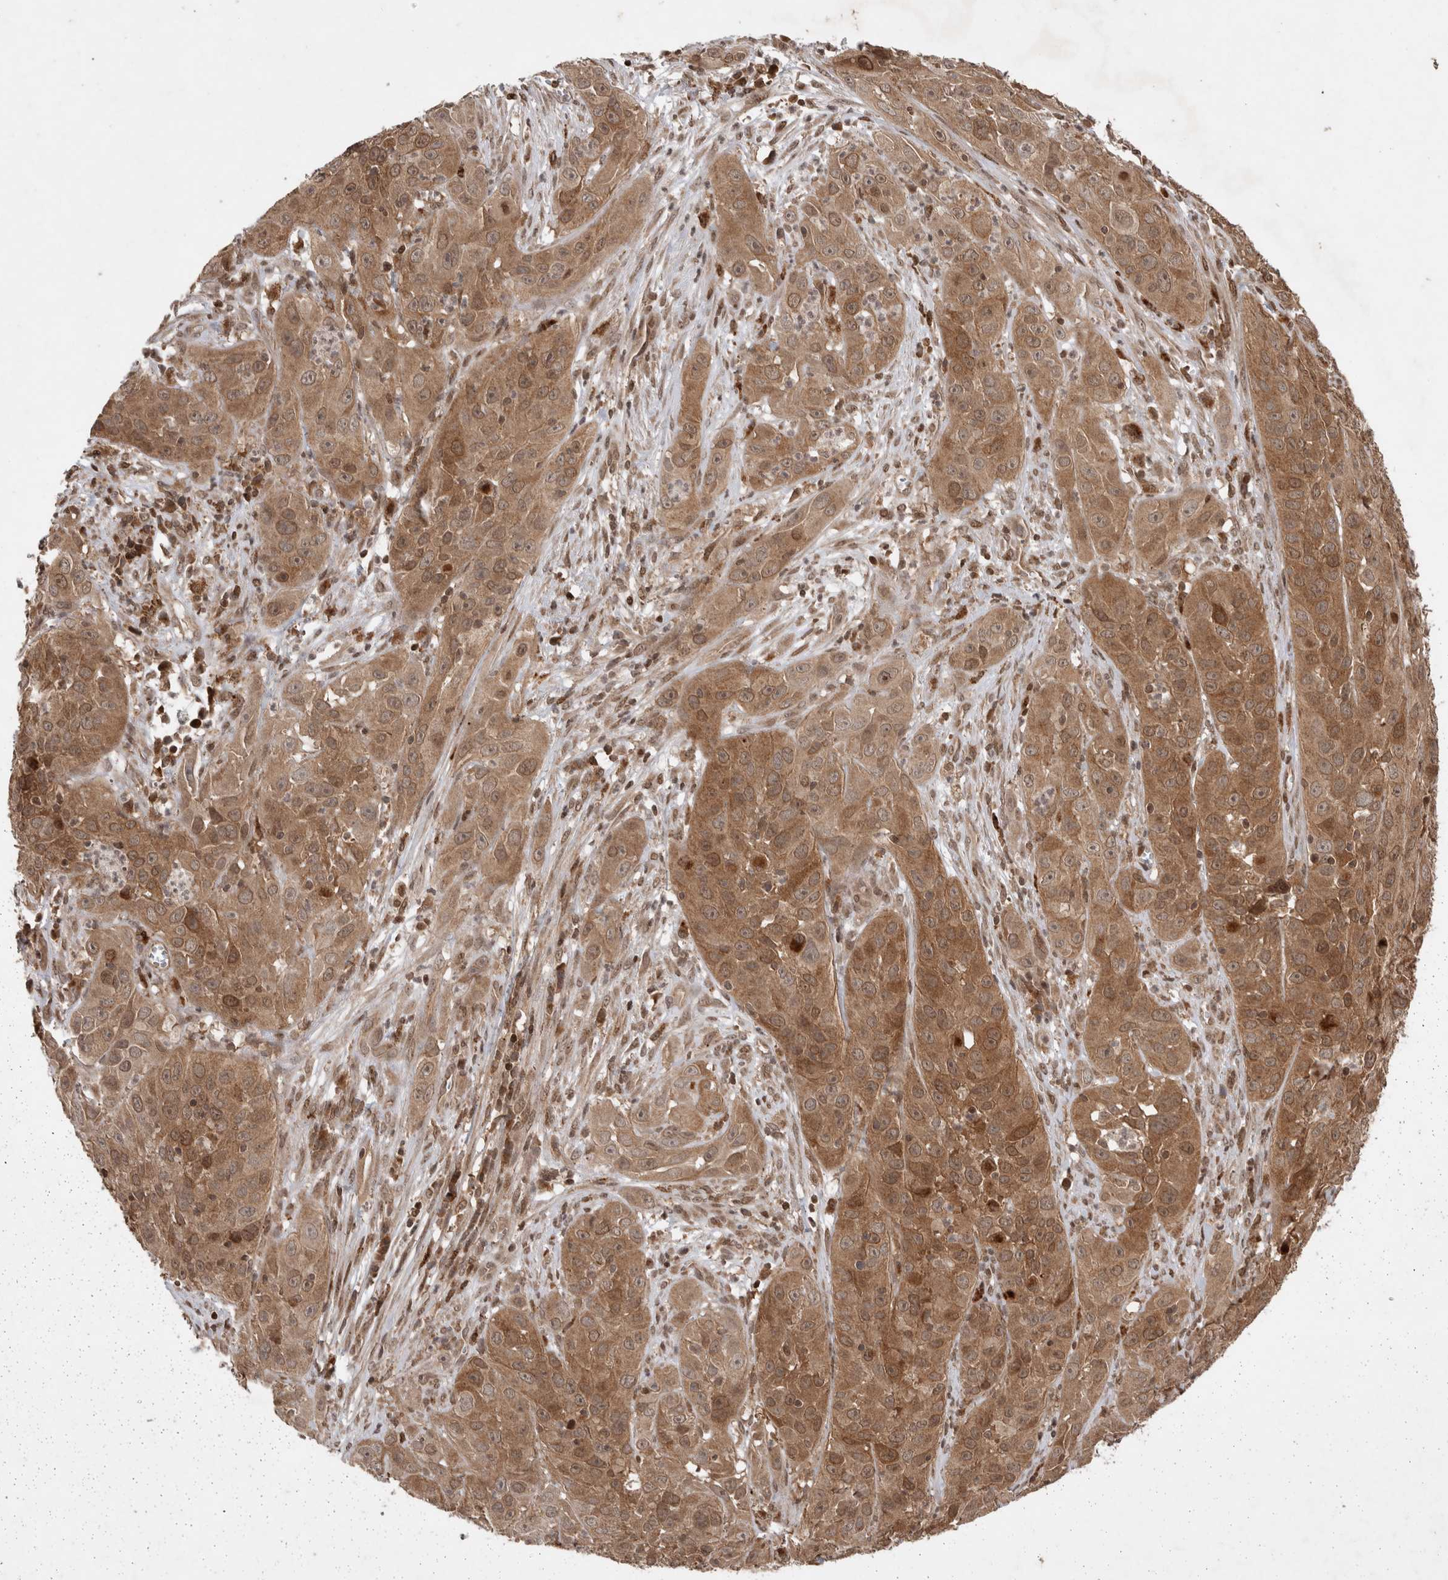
{"staining": {"intensity": "moderate", "quantity": ">75%", "location": "cytoplasmic/membranous"}, "tissue": "cervical cancer", "cell_type": "Tumor cells", "image_type": "cancer", "snomed": [{"axis": "morphology", "description": "Squamous cell carcinoma, NOS"}, {"axis": "topography", "description": "Cervix"}], "caption": "Protein staining displays moderate cytoplasmic/membranous expression in about >75% of tumor cells in squamous cell carcinoma (cervical). (IHC, brightfield microscopy, high magnification).", "gene": "FAM221A", "patient": {"sex": "female", "age": 32}}